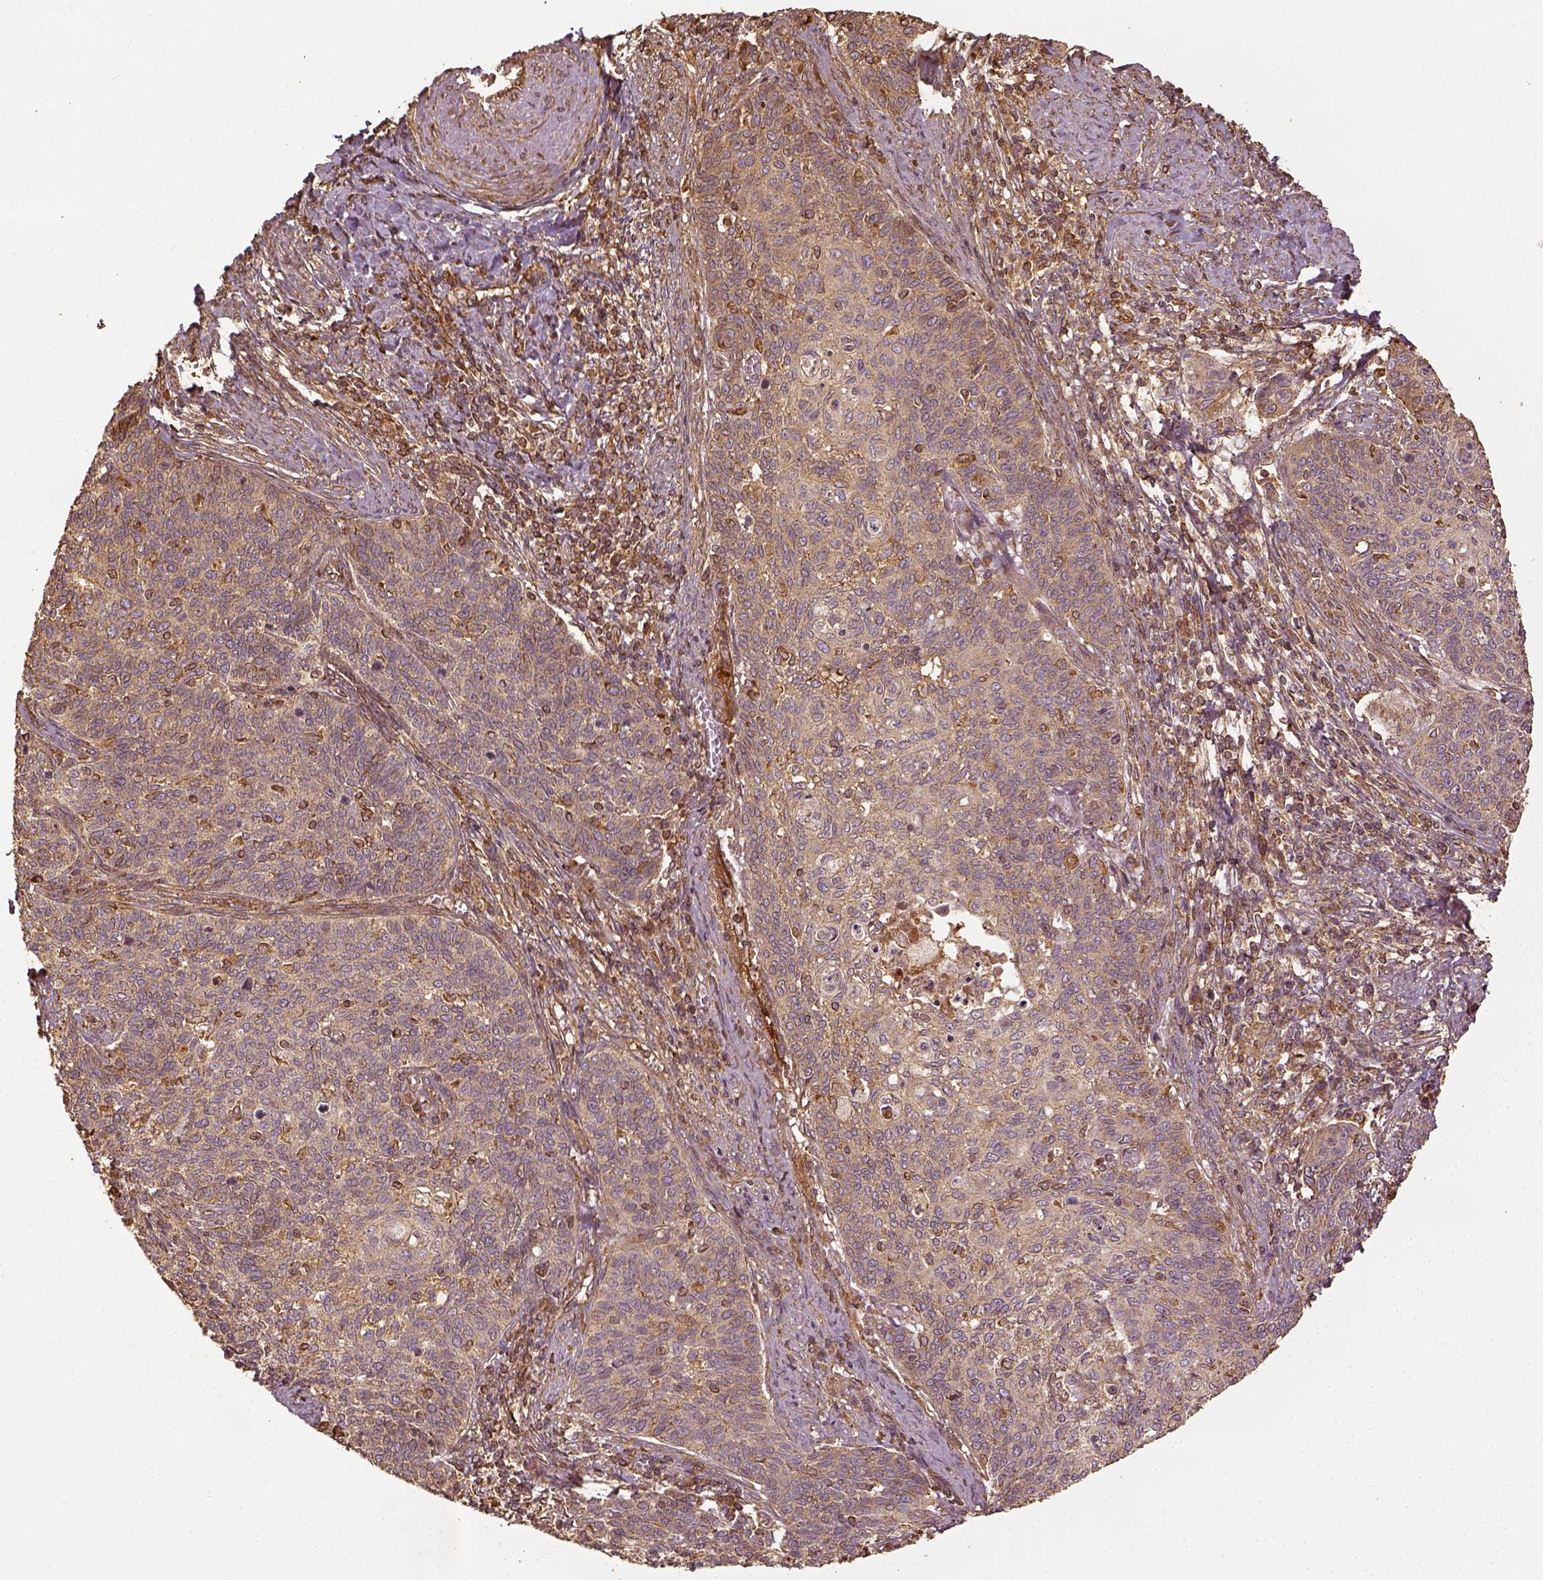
{"staining": {"intensity": "moderate", "quantity": "25%-75%", "location": "cytoplasmic/membranous"}, "tissue": "cervical cancer", "cell_type": "Tumor cells", "image_type": "cancer", "snomed": [{"axis": "morphology", "description": "Normal tissue, NOS"}, {"axis": "morphology", "description": "Squamous cell carcinoma, NOS"}, {"axis": "topography", "description": "Cervix"}], "caption": "This histopathology image reveals immunohistochemistry (IHC) staining of human cervical cancer, with medium moderate cytoplasmic/membranous positivity in about 25%-75% of tumor cells.", "gene": "VEGFA", "patient": {"sex": "female", "age": 39}}